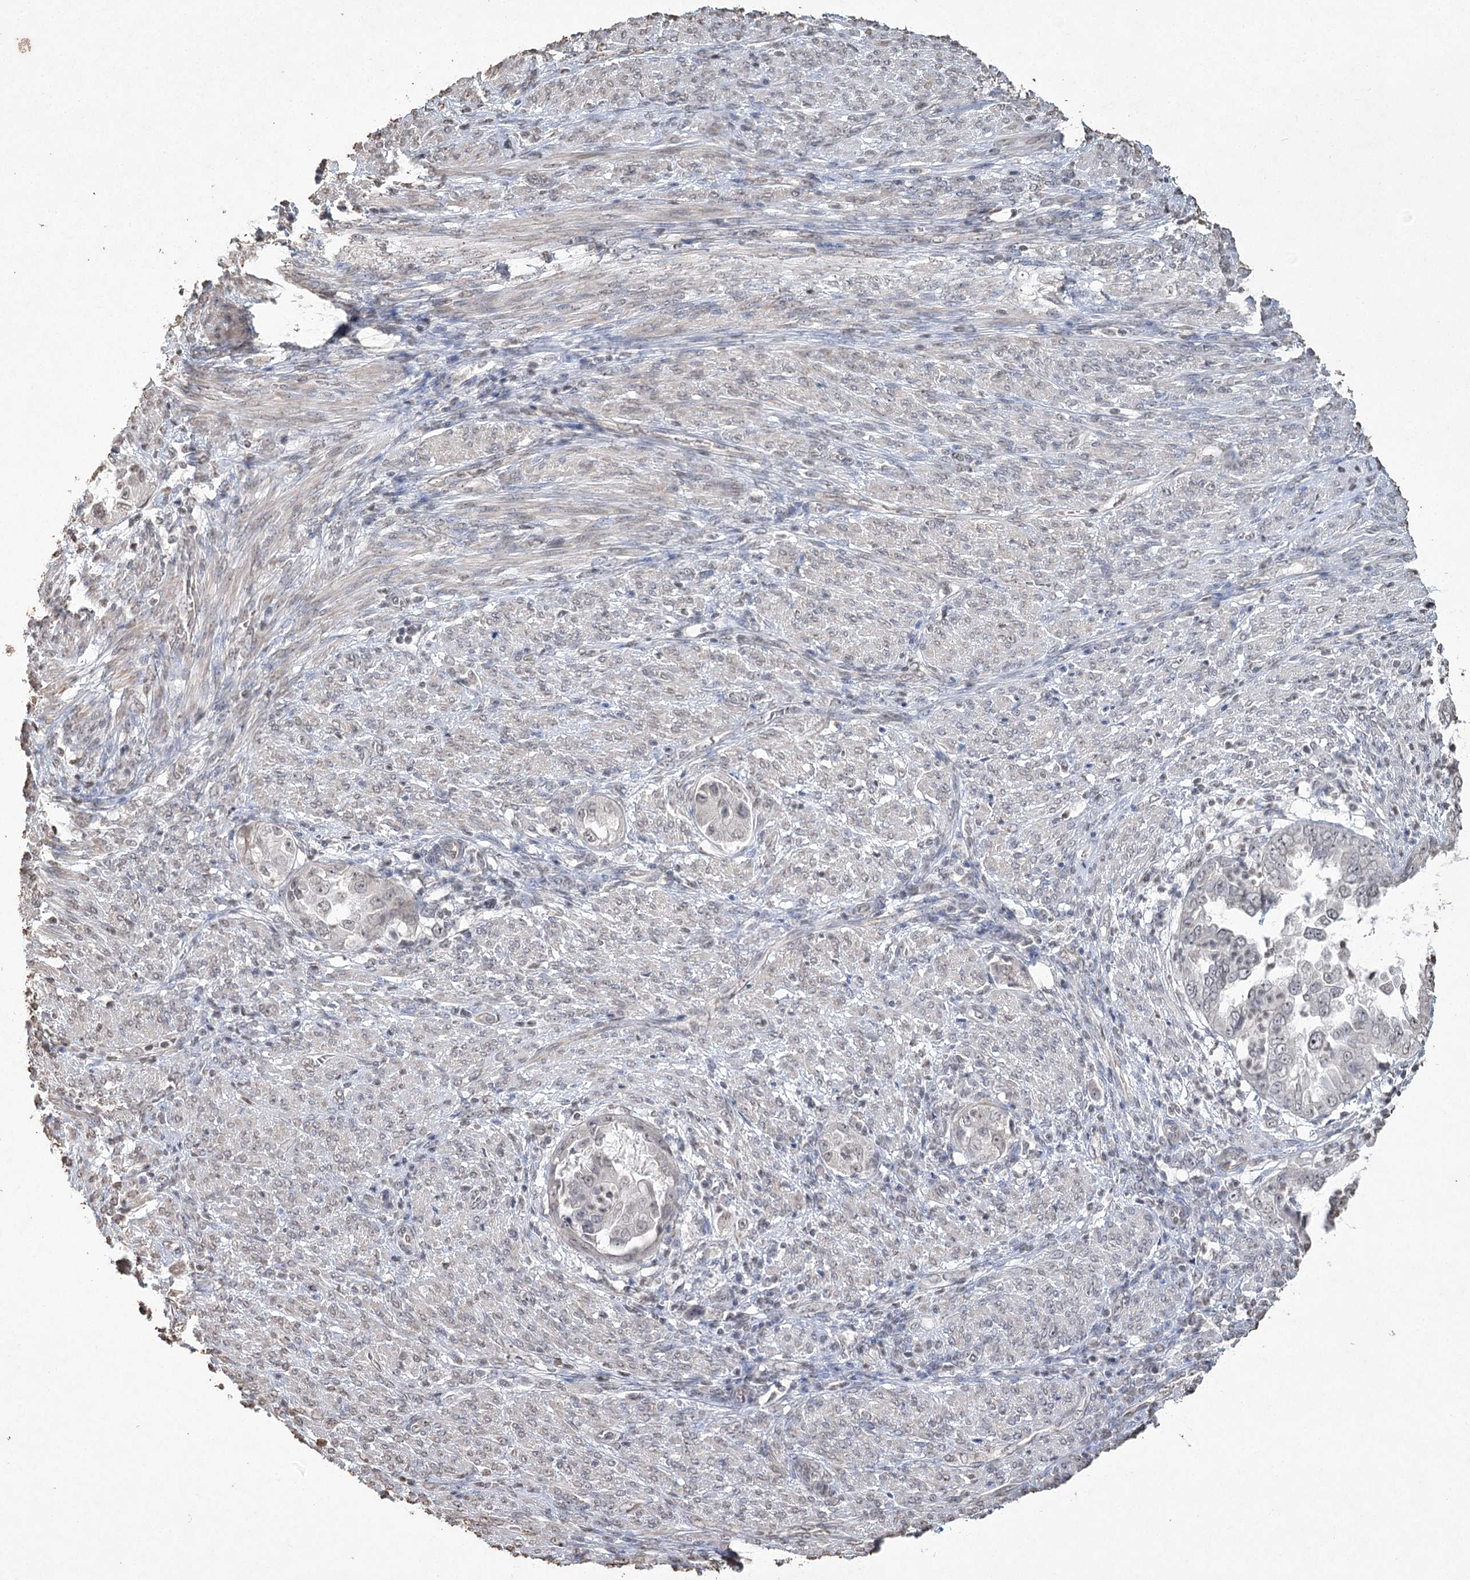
{"staining": {"intensity": "negative", "quantity": "none", "location": "none"}, "tissue": "endometrial cancer", "cell_type": "Tumor cells", "image_type": "cancer", "snomed": [{"axis": "morphology", "description": "Adenocarcinoma, NOS"}, {"axis": "topography", "description": "Endometrium"}], "caption": "DAB immunohistochemical staining of endometrial cancer demonstrates no significant staining in tumor cells.", "gene": "DMXL1", "patient": {"sex": "female", "age": 85}}